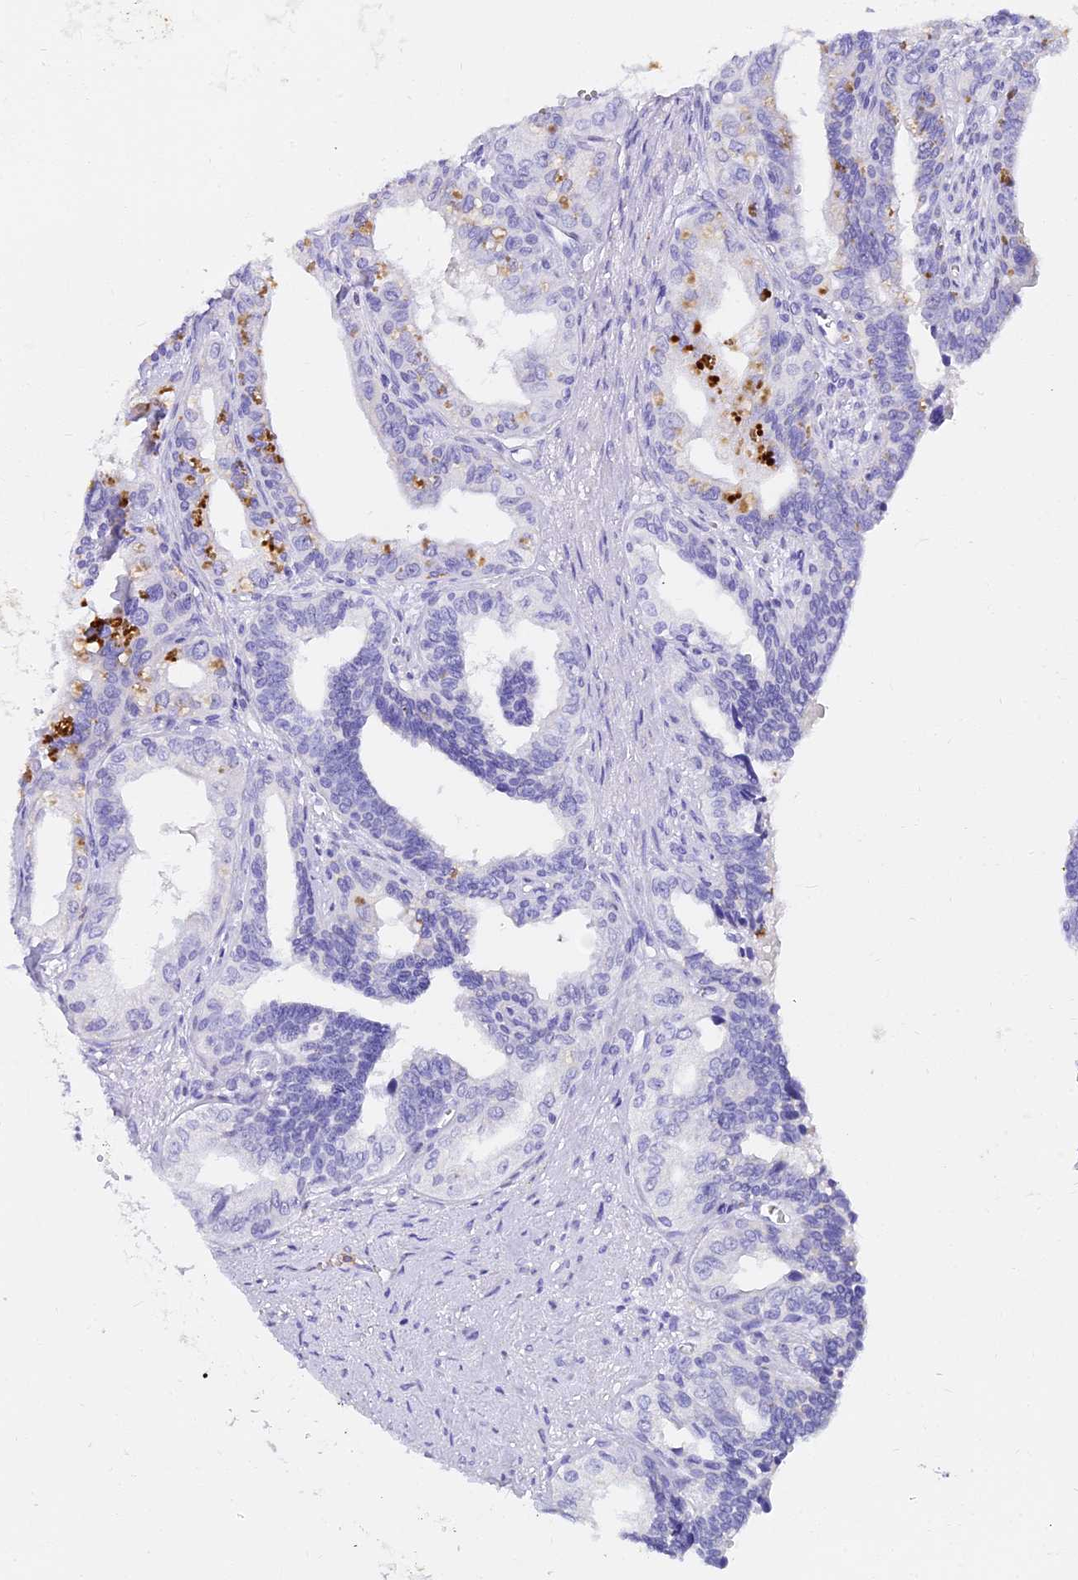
{"staining": {"intensity": "negative", "quantity": "none", "location": "none"}, "tissue": "seminal vesicle", "cell_type": "Glandular cells", "image_type": "normal", "snomed": [{"axis": "morphology", "description": "Normal tissue, NOS"}, {"axis": "topography", "description": "Seminal veicle"}], "caption": "Glandular cells show no significant staining in normal seminal vesicle.", "gene": "VWC2L", "patient": {"sex": "male", "age": 67}}